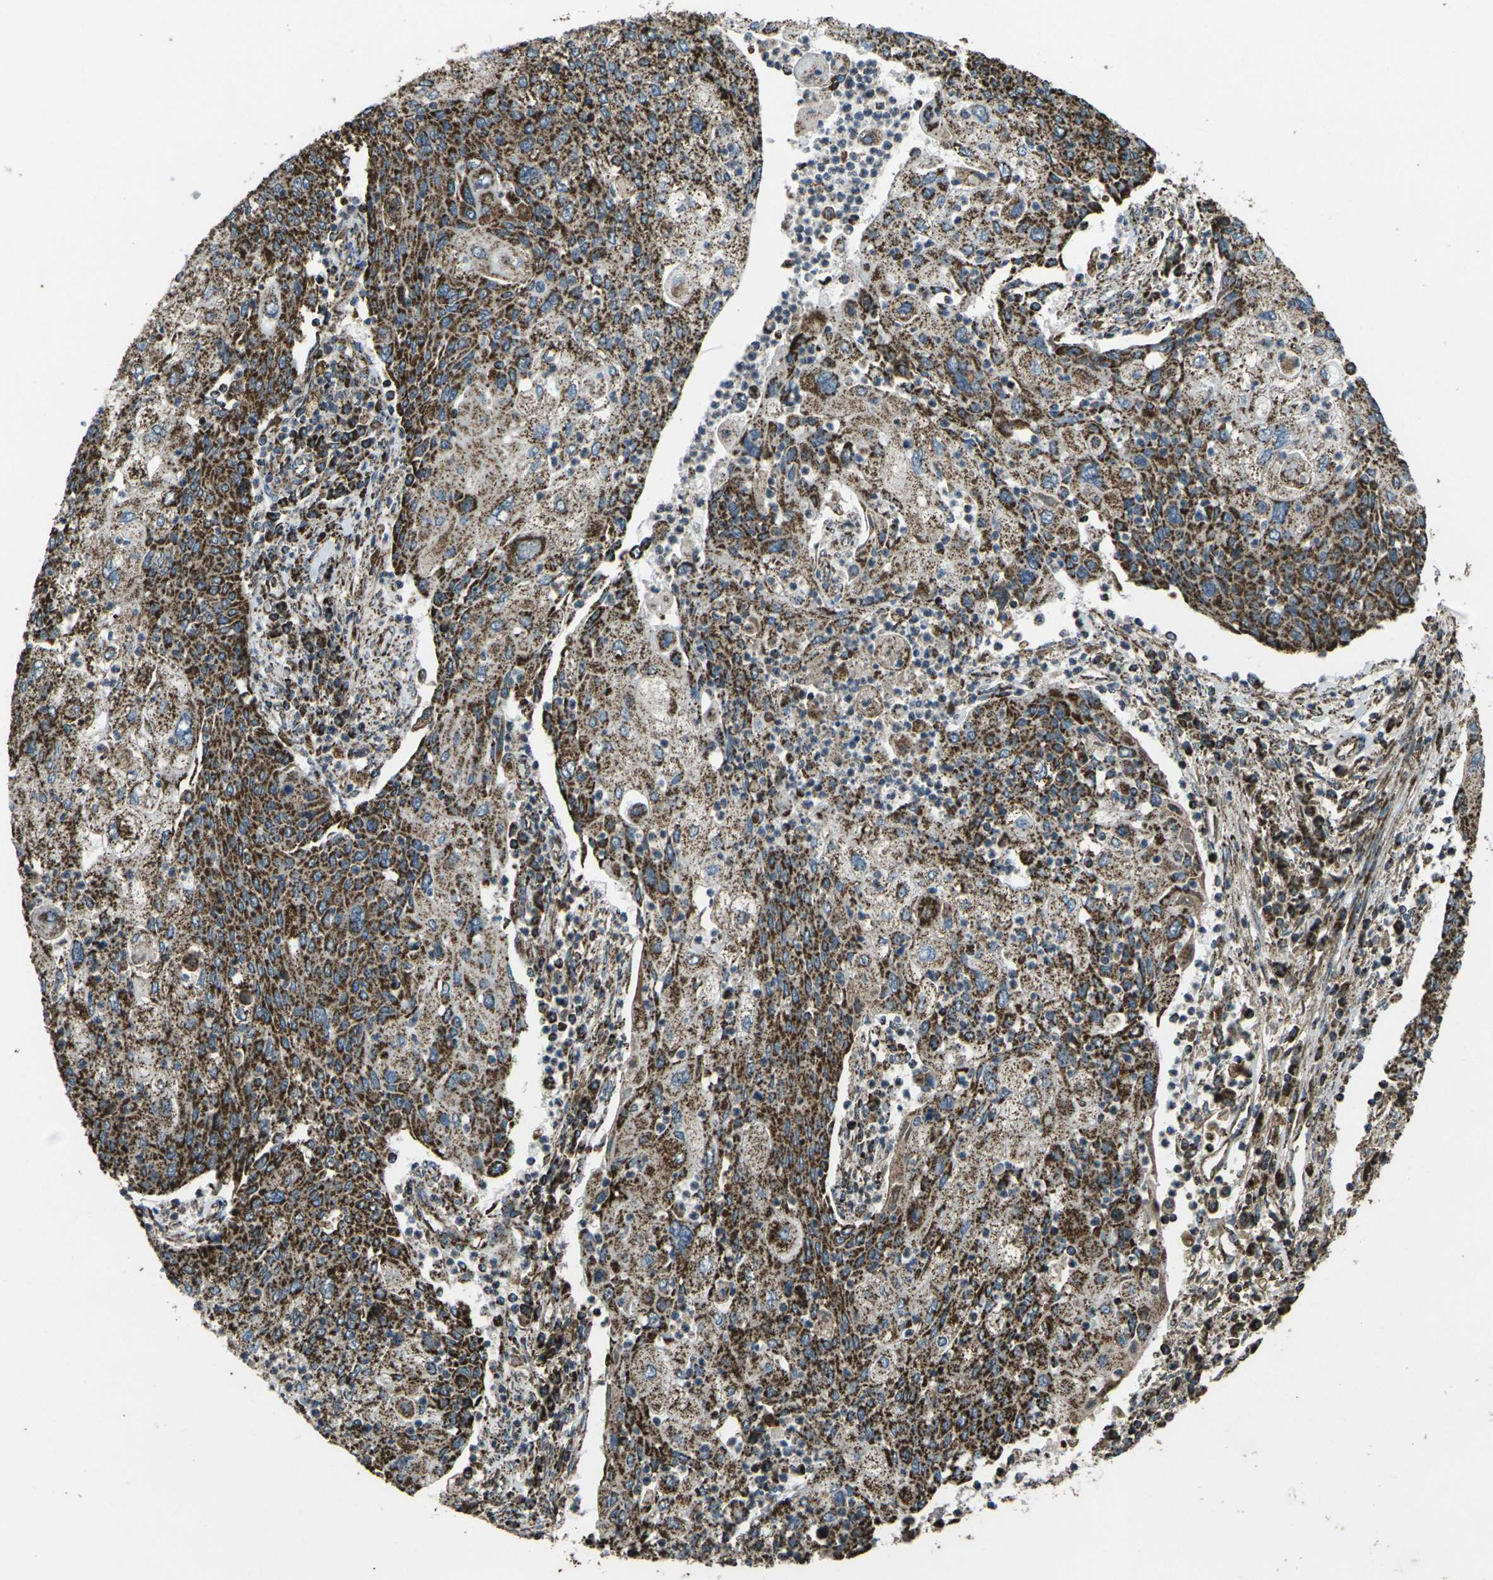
{"staining": {"intensity": "strong", "quantity": ">75%", "location": "cytoplasmic/membranous"}, "tissue": "cervical cancer", "cell_type": "Tumor cells", "image_type": "cancer", "snomed": [{"axis": "morphology", "description": "Squamous cell carcinoma, NOS"}, {"axis": "topography", "description": "Cervix"}], "caption": "A photomicrograph showing strong cytoplasmic/membranous positivity in about >75% of tumor cells in cervical cancer (squamous cell carcinoma), as visualized by brown immunohistochemical staining.", "gene": "KLHL5", "patient": {"sex": "female", "age": 40}}